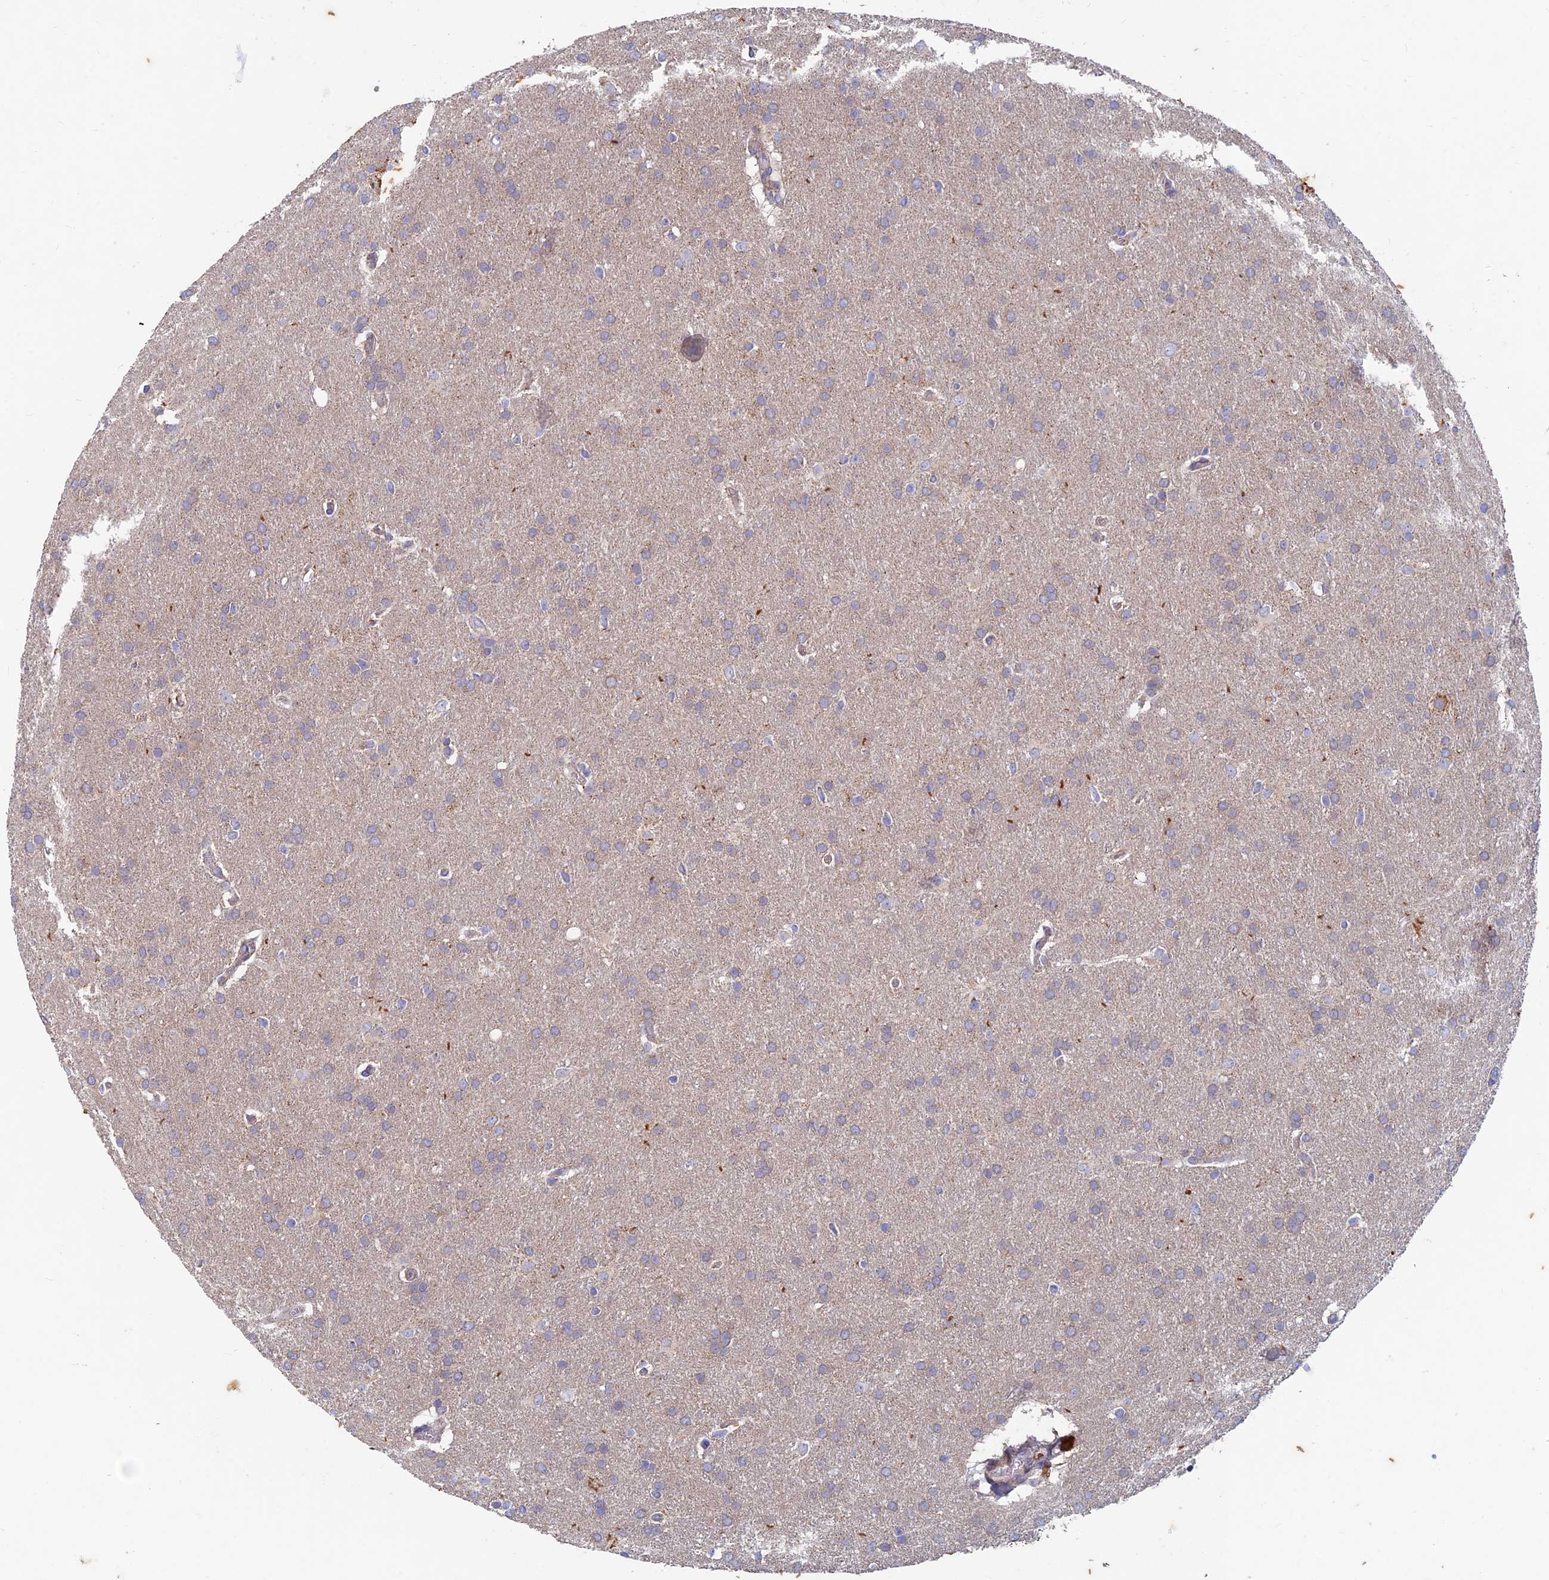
{"staining": {"intensity": "negative", "quantity": "none", "location": "none"}, "tissue": "glioma", "cell_type": "Tumor cells", "image_type": "cancer", "snomed": [{"axis": "morphology", "description": "Glioma, malignant, Low grade"}, {"axis": "topography", "description": "Brain"}], "caption": "Immunohistochemistry micrograph of human glioma stained for a protein (brown), which displays no positivity in tumor cells.", "gene": "AP4S1", "patient": {"sex": "female", "age": 32}}